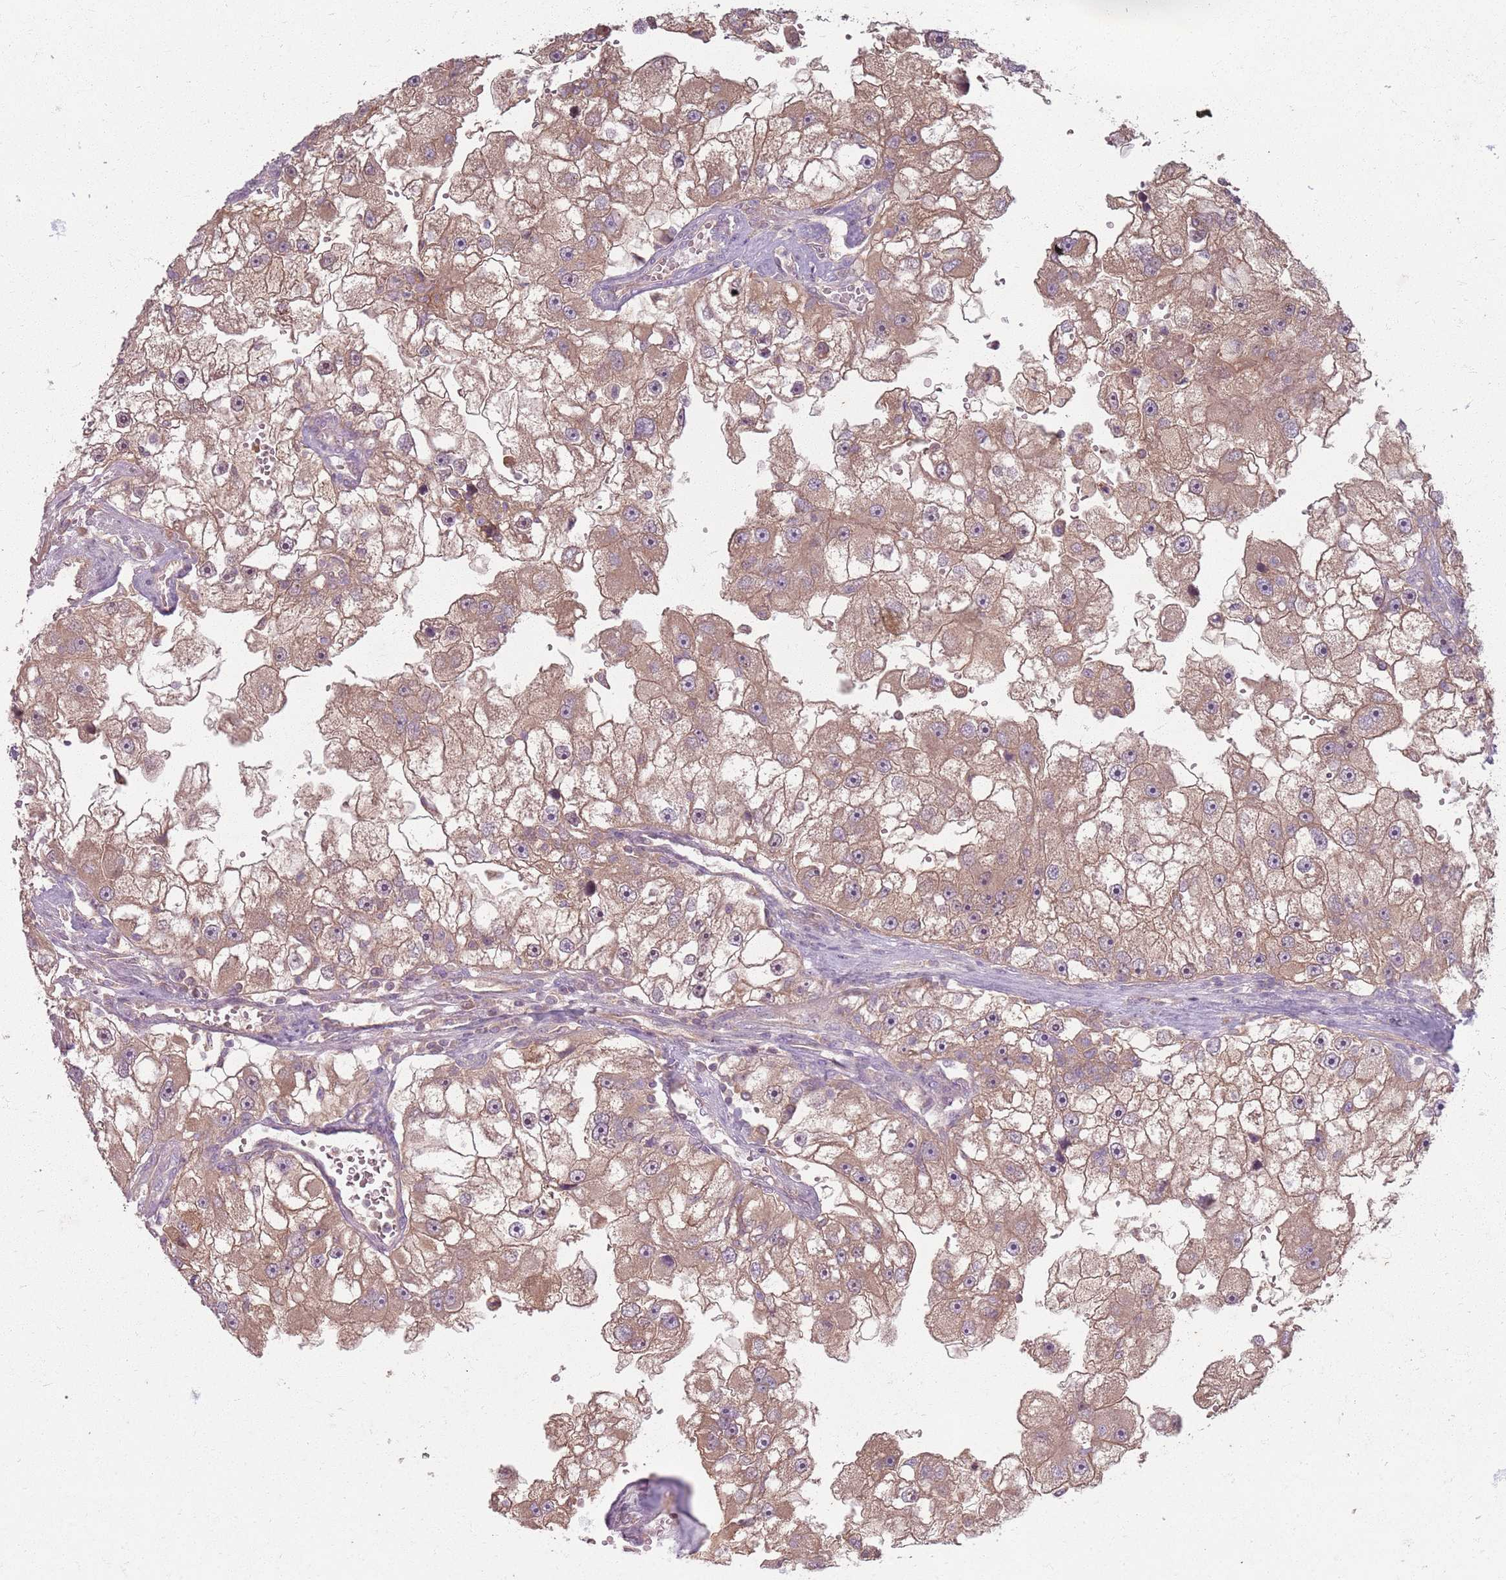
{"staining": {"intensity": "moderate", "quantity": ">75%", "location": "cytoplasmic/membranous"}, "tissue": "renal cancer", "cell_type": "Tumor cells", "image_type": "cancer", "snomed": [{"axis": "morphology", "description": "Adenocarcinoma, NOS"}, {"axis": "topography", "description": "Kidney"}], "caption": "Immunohistochemistry of human adenocarcinoma (renal) displays medium levels of moderate cytoplasmic/membranous staining in approximately >75% of tumor cells.", "gene": "ZDHHC2", "patient": {"sex": "male", "age": 63}}